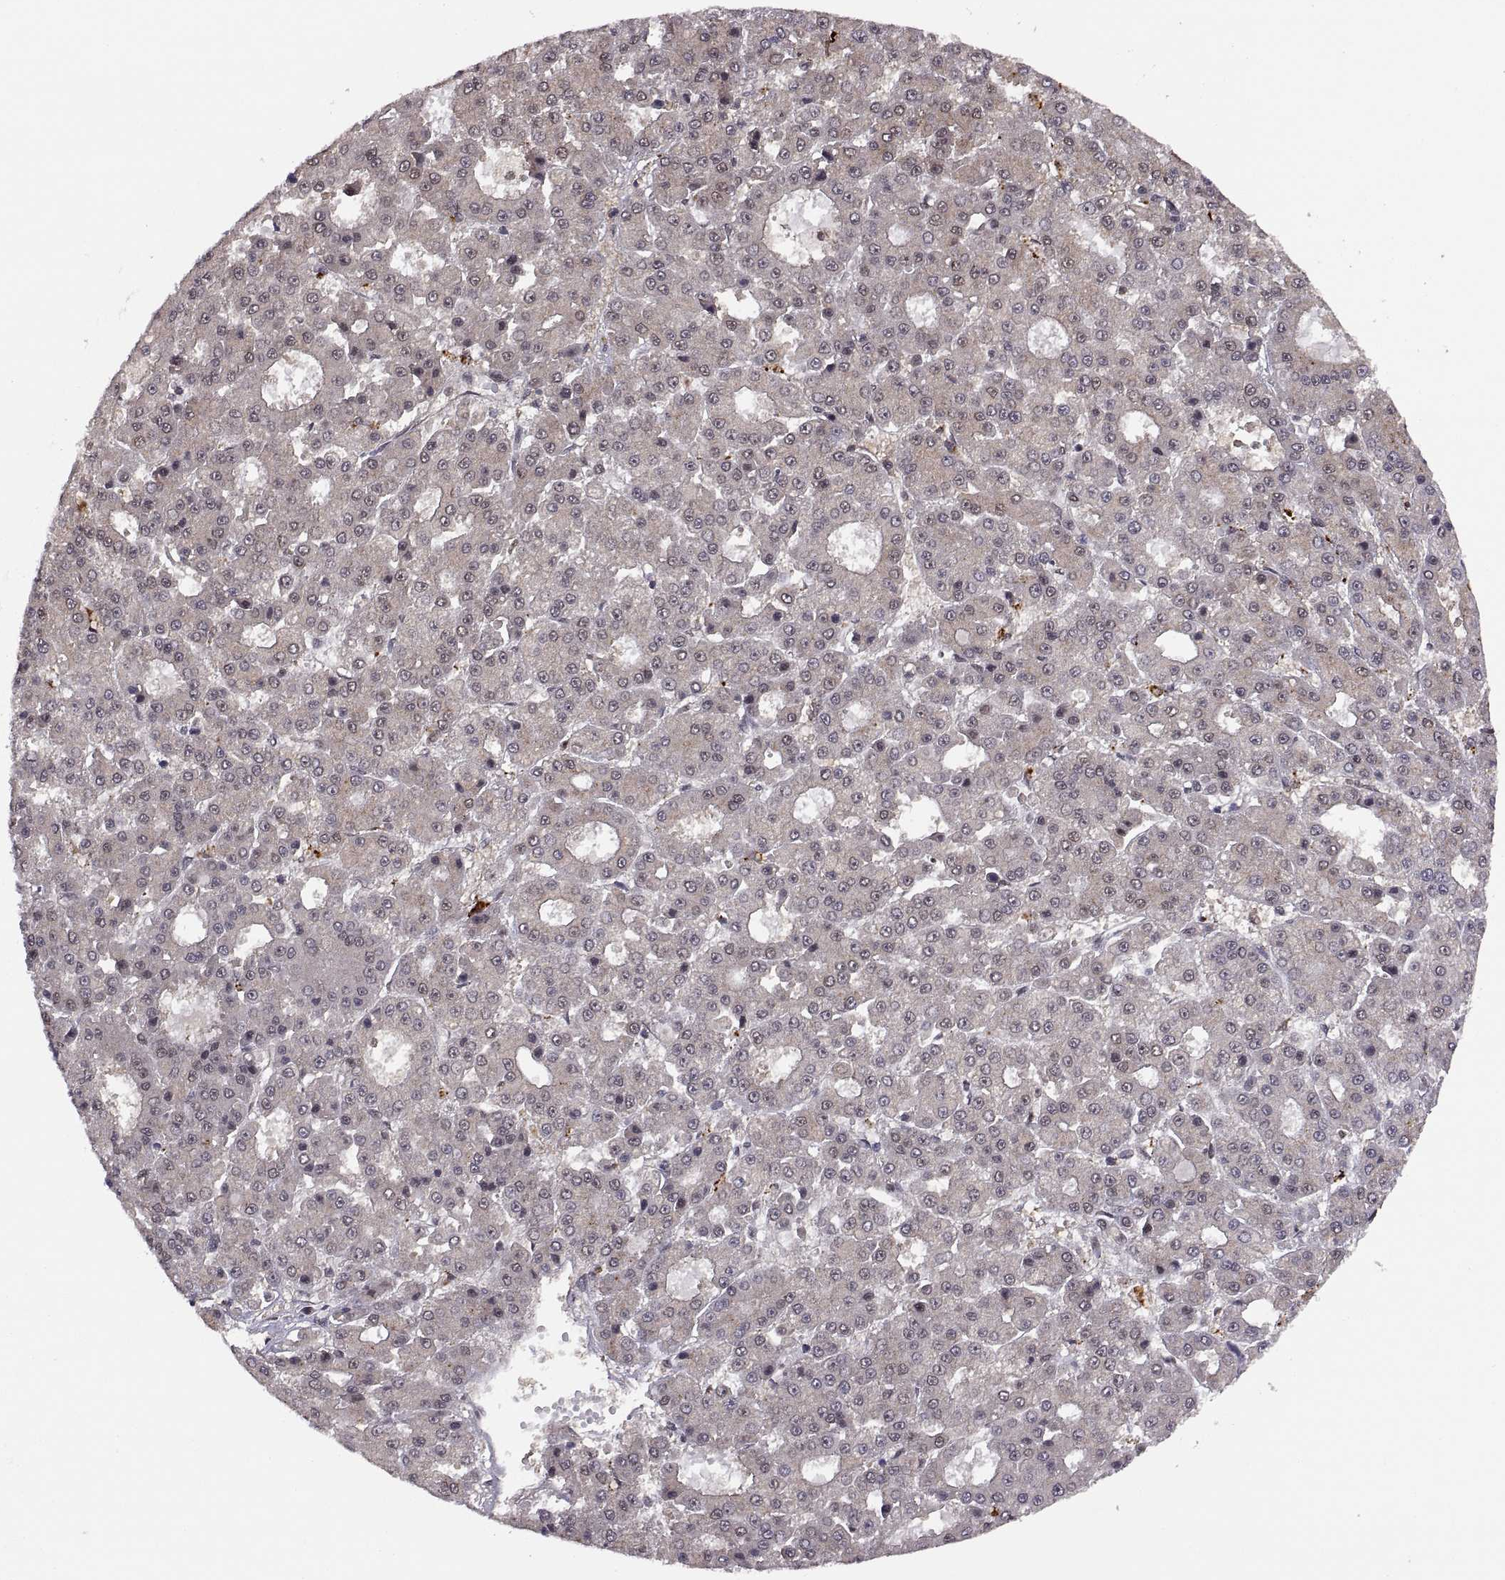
{"staining": {"intensity": "weak", "quantity": "<25%", "location": "cytoplasmic/membranous"}, "tissue": "liver cancer", "cell_type": "Tumor cells", "image_type": "cancer", "snomed": [{"axis": "morphology", "description": "Carcinoma, Hepatocellular, NOS"}, {"axis": "topography", "description": "Liver"}], "caption": "An image of liver hepatocellular carcinoma stained for a protein demonstrates no brown staining in tumor cells.", "gene": "PSMC2", "patient": {"sex": "male", "age": 70}}